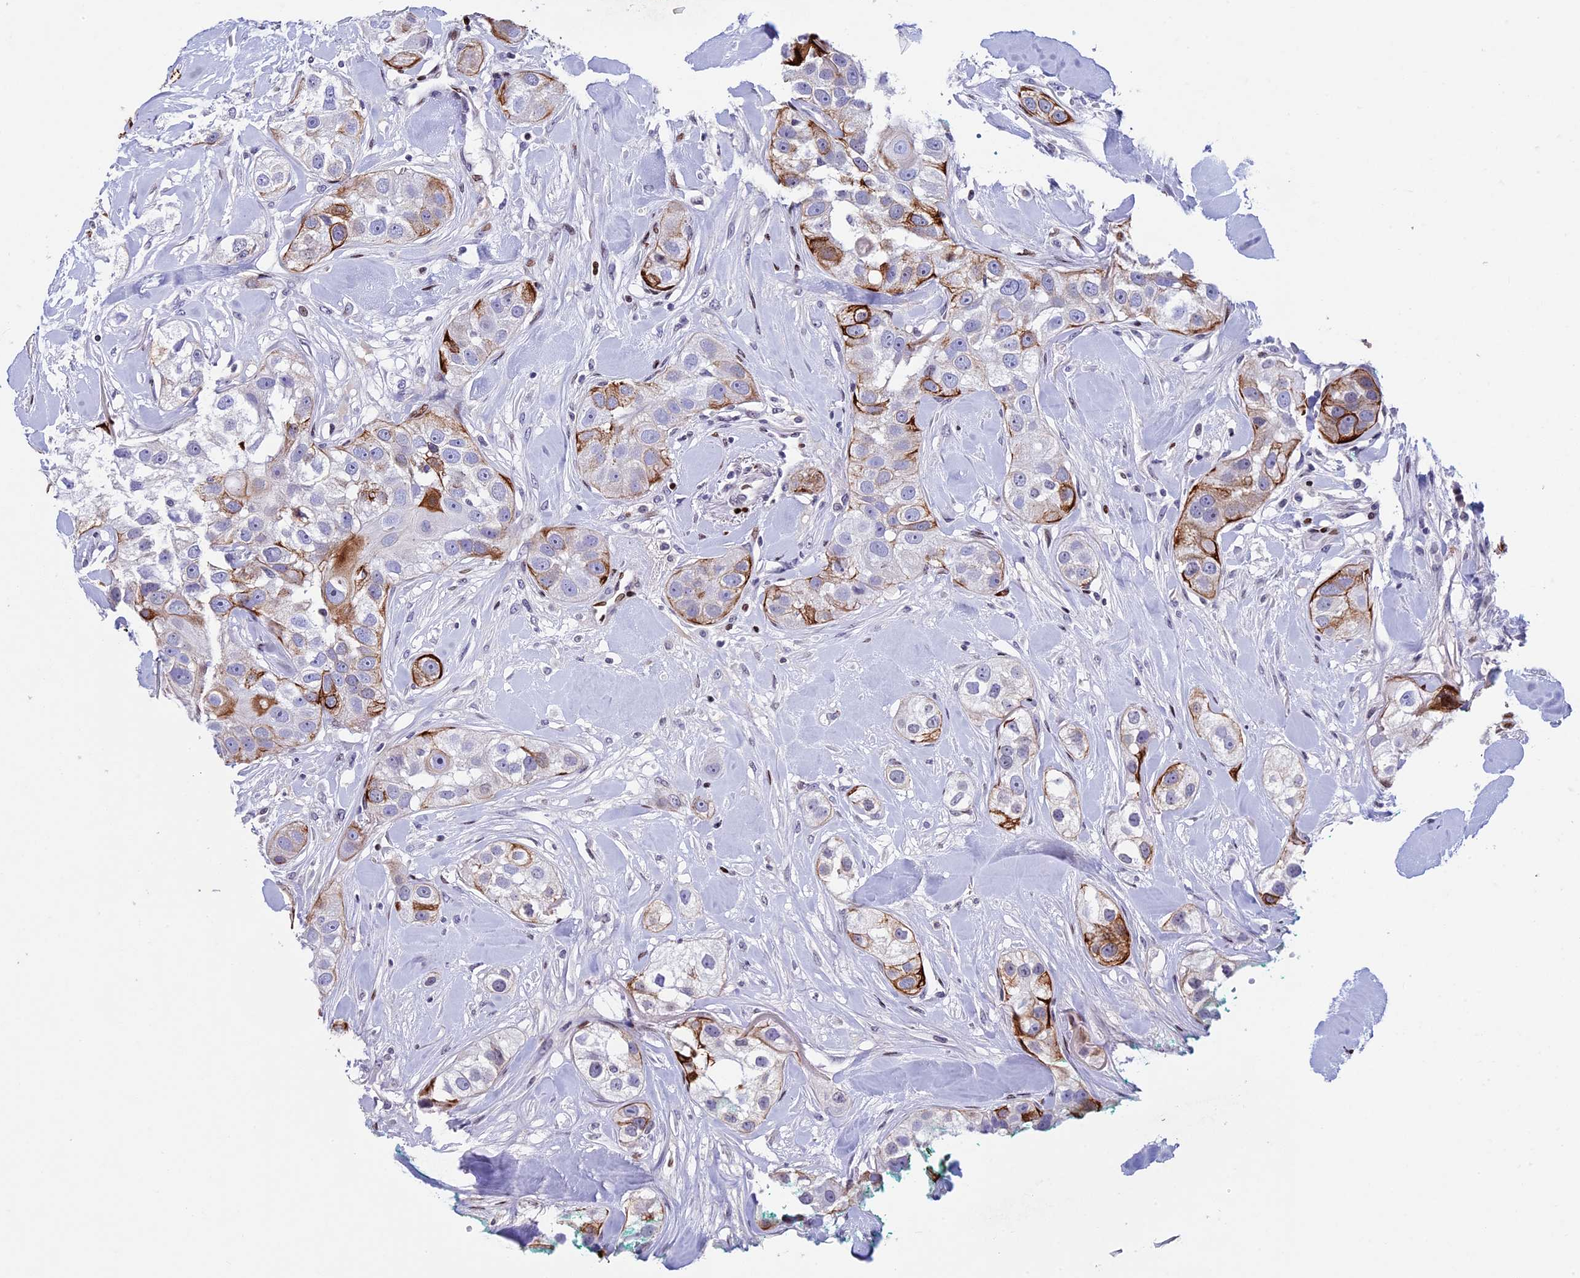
{"staining": {"intensity": "moderate", "quantity": "<25%", "location": "cytoplasmic/membranous"}, "tissue": "head and neck cancer", "cell_type": "Tumor cells", "image_type": "cancer", "snomed": [{"axis": "morphology", "description": "Normal tissue, NOS"}, {"axis": "morphology", "description": "Squamous cell carcinoma, NOS"}, {"axis": "topography", "description": "Skeletal muscle"}, {"axis": "topography", "description": "Head-Neck"}], "caption": "Immunohistochemistry of squamous cell carcinoma (head and neck) displays low levels of moderate cytoplasmic/membranous expression in approximately <25% of tumor cells. (Brightfield microscopy of DAB IHC at high magnification).", "gene": "BTBD3", "patient": {"sex": "male", "age": 51}}